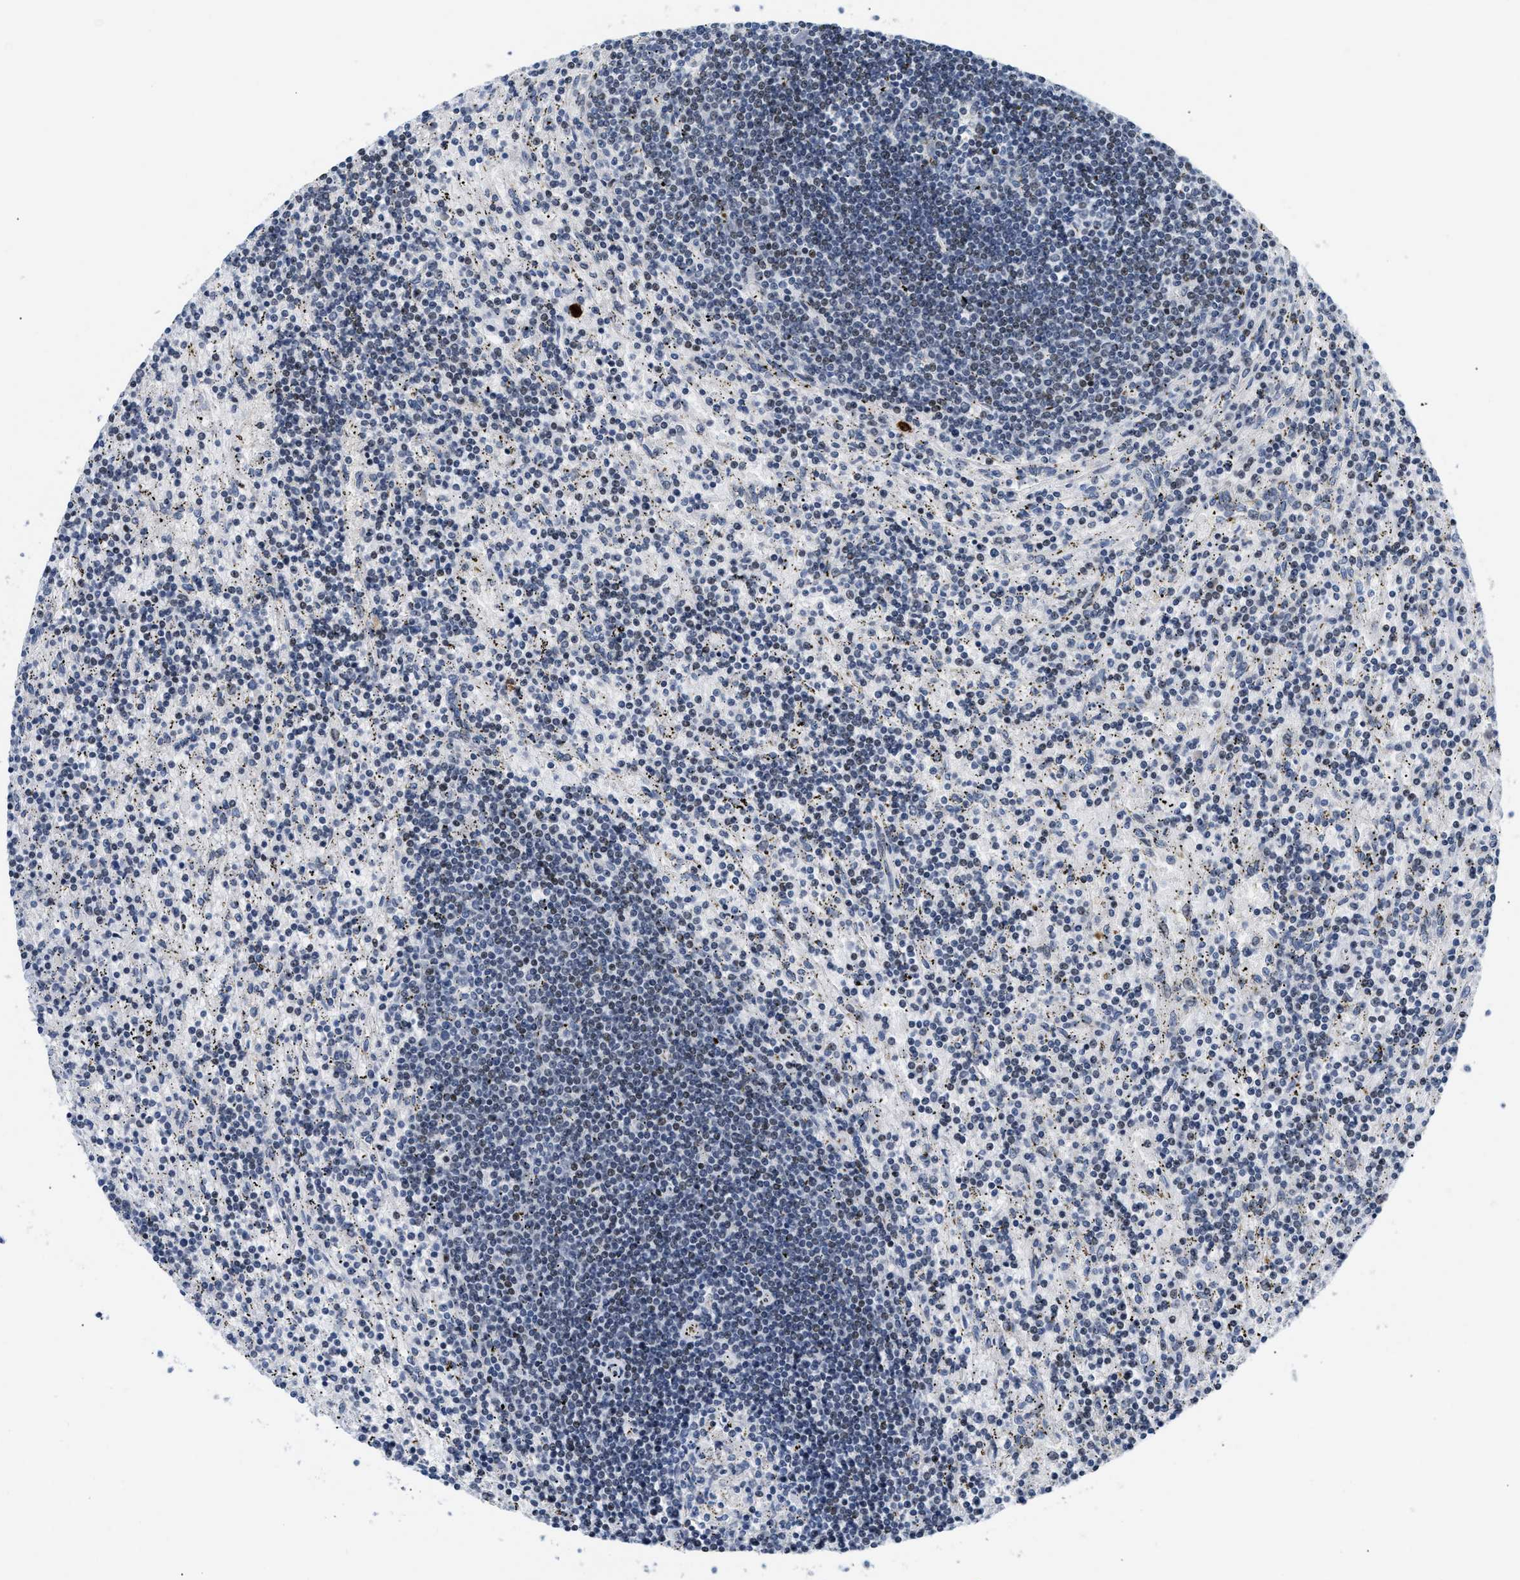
{"staining": {"intensity": "weak", "quantity": "<25%", "location": "nuclear"}, "tissue": "lymphoma", "cell_type": "Tumor cells", "image_type": "cancer", "snomed": [{"axis": "morphology", "description": "Malignant lymphoma, non-Hodgkin's type, Low grade"}, {"axis": "topography", "description": "Spleen"}], "caption": "IHC image of human lymphoma stained for a protein (brown), which shows no staining in tumor cells. (Stains: DAB (3,3'-diaminobenzidine) immunohistochemistry with hematoxylin counter stain, Microscopy: brightfield microscopy at high magnification).", "gene": "TXNRD3", "patient": {"sex": "male", "age": 76}}